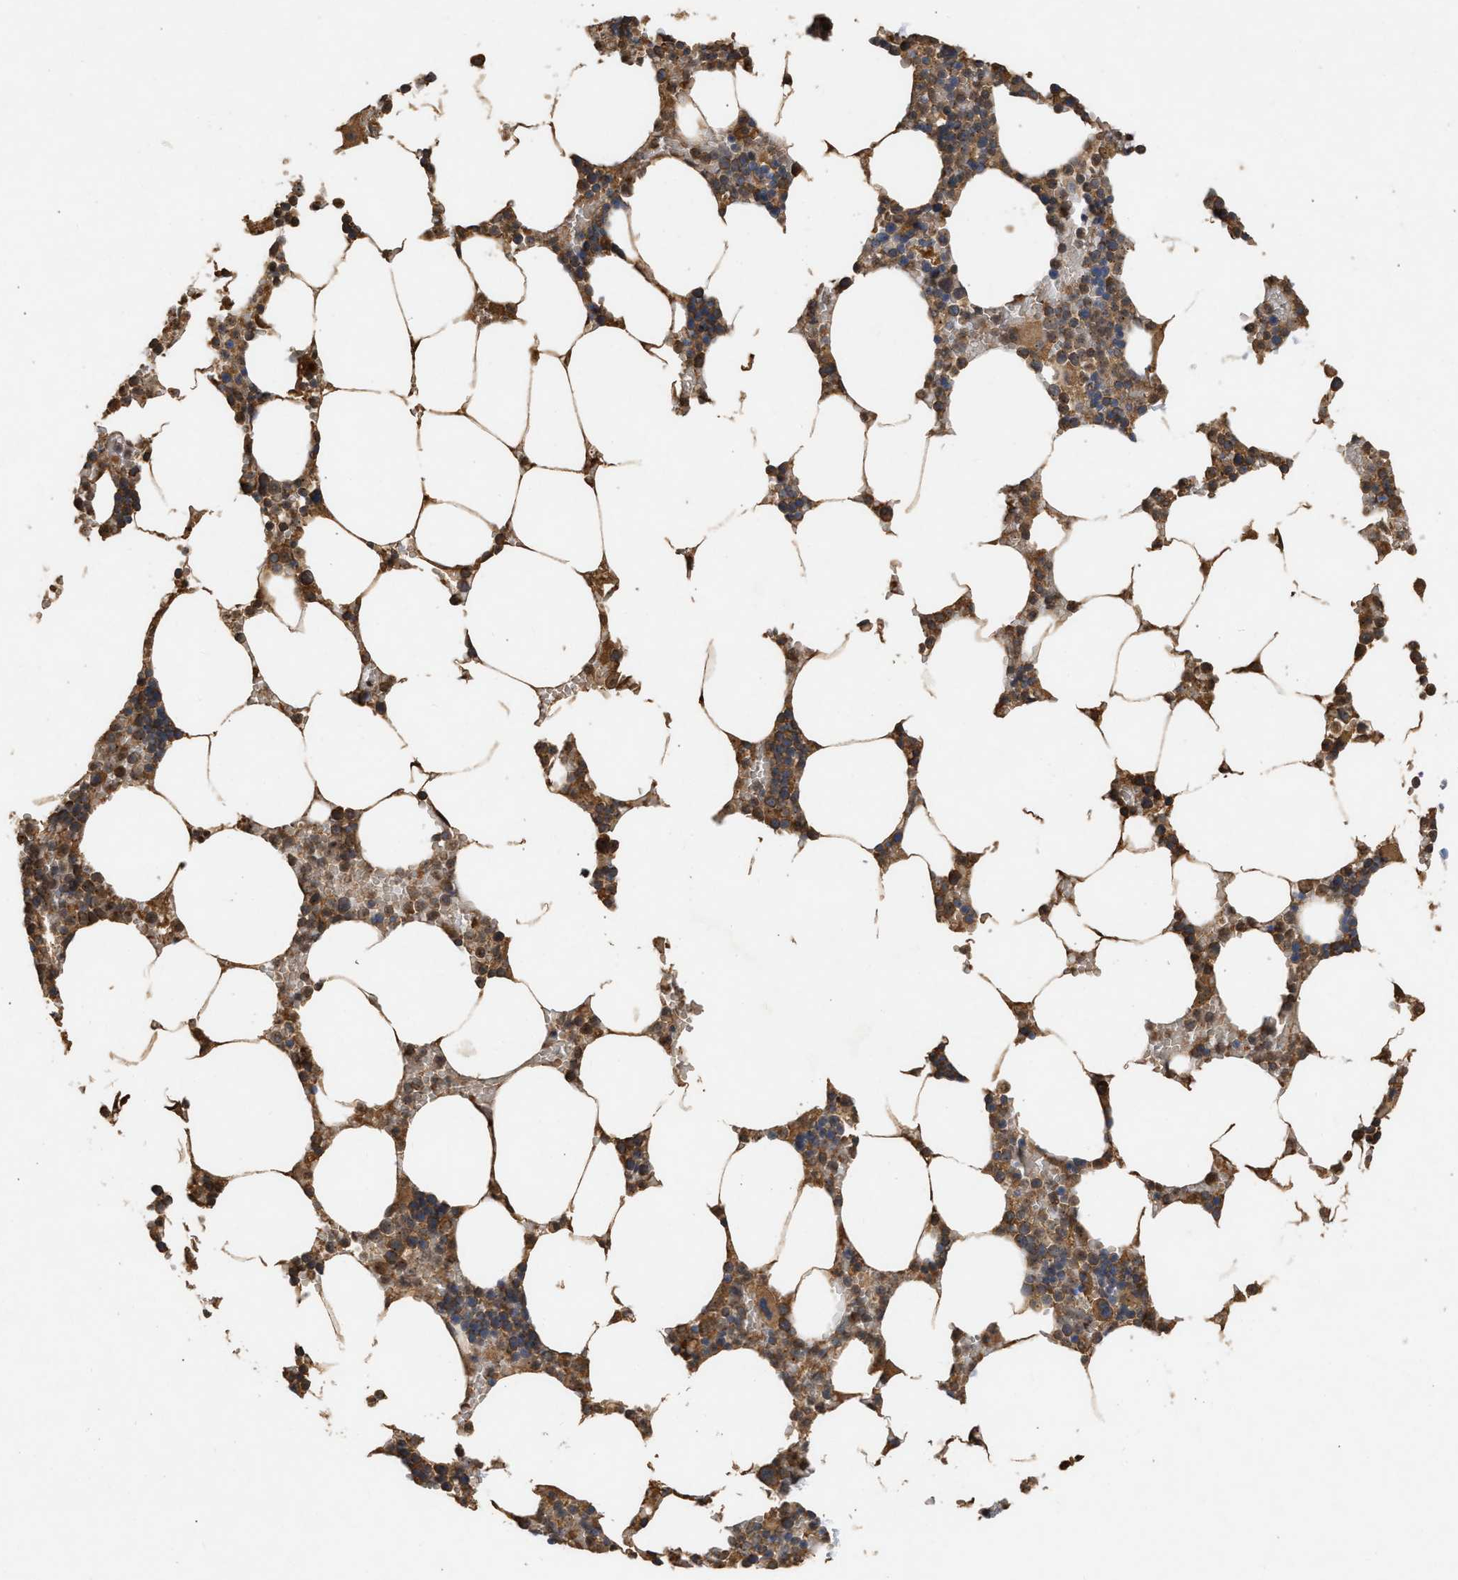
{"staining": {"intensity": "moderate", "quantity": ">75%", "location": "cytoplasmic/membranous,nuclear"}, "tissue": "bone marrow", "cell_type": "Hematopoietic cells", "image_type": "normal", "snomed": [{"axis": "morphology", "description": "Normal tissue, NOS"}, {"axis": "topography", "description": "Bone marrow"}], "caption": "This is an image of immunohistochemistry staining of unremarkable bone marrow, which shows moderate expression in the cytoplasmic/membranous,nuclear of hematopoietic cells.", "gene": "FITM1", "patient": {"sex": "male", "age": 70}}